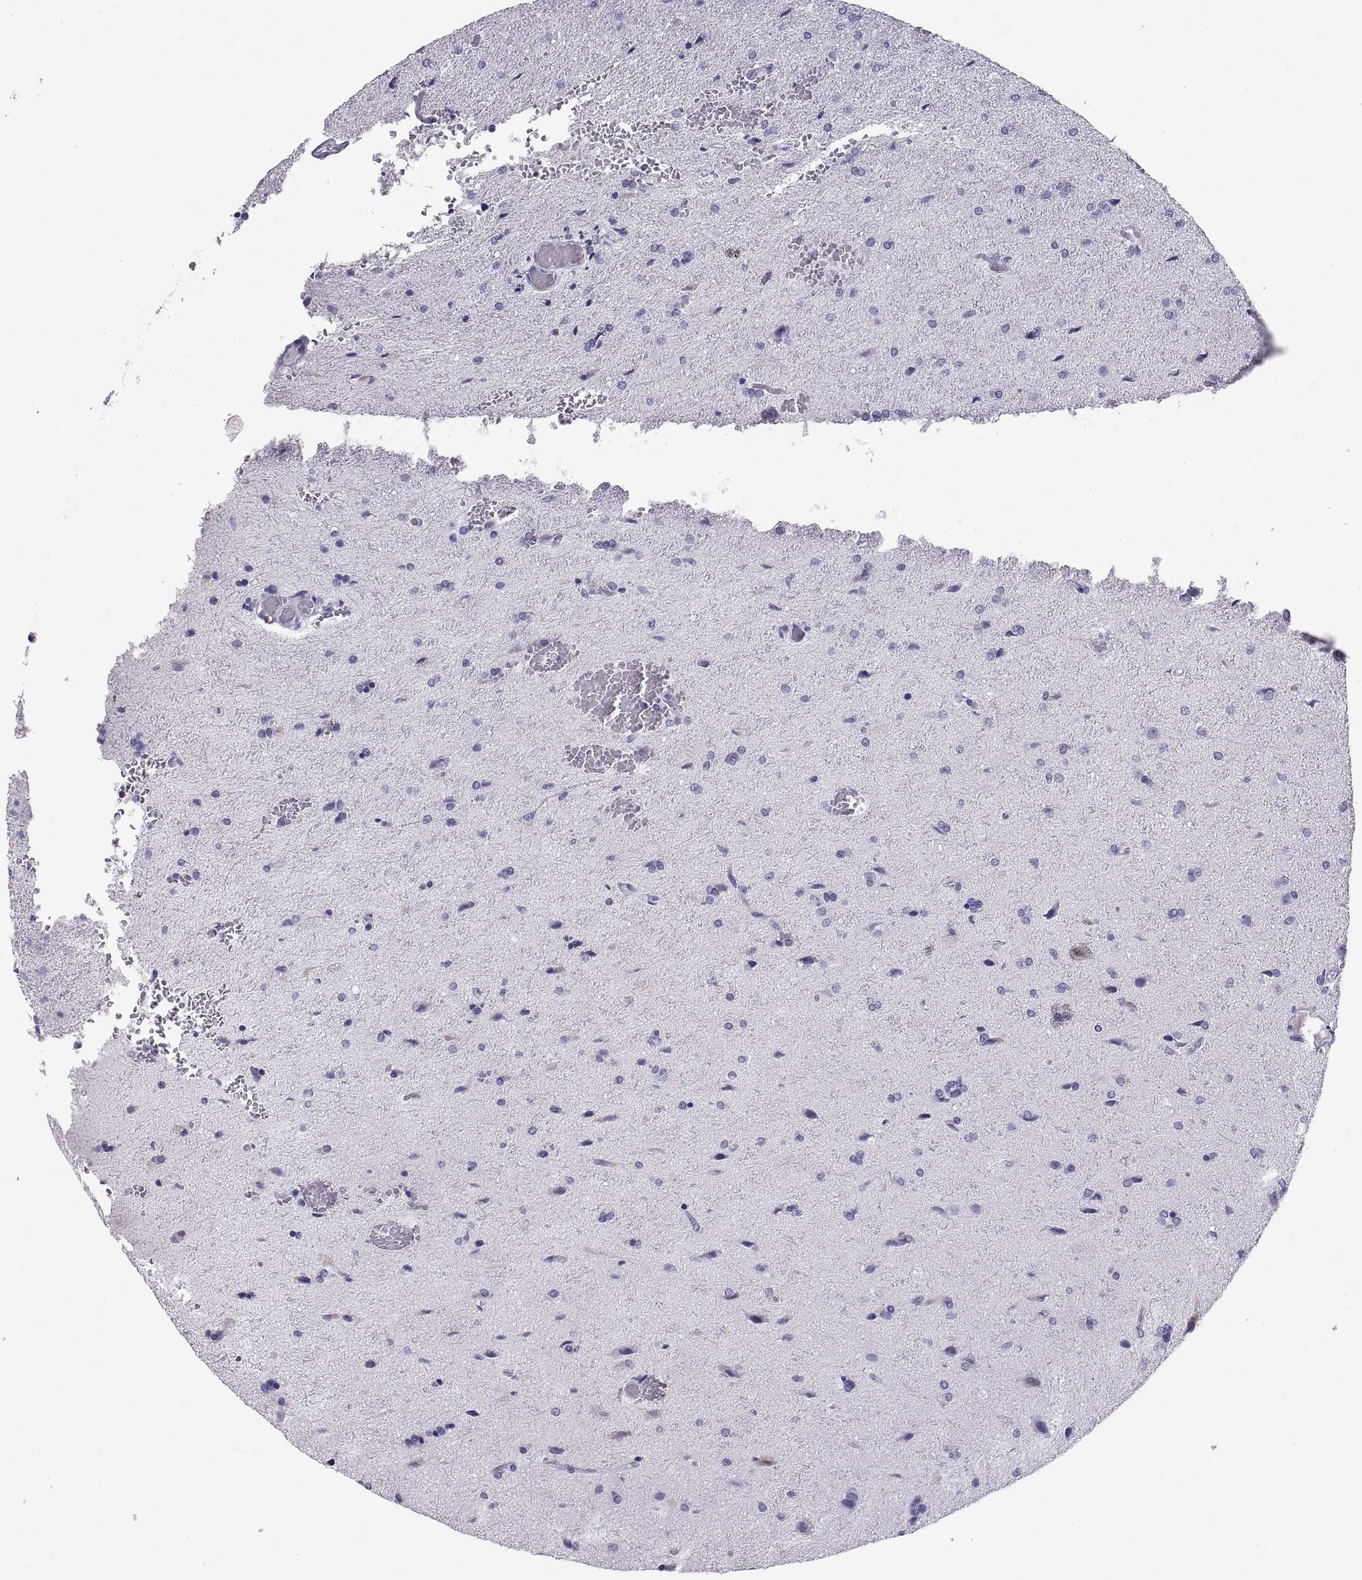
{"staining": {"intensity": "negative", "quantity": "none", "location": "none"}, "tissue": "glioma", "cell_type": "Tumor cells", "image_type": "cancer", "snomed": [{"axis": "morphology", "description": "Glioma, malignant, High grade"}, {"axis": "topography", "description": "Brain"}], "caption": "DAB (3,3'-diaminobenzidine) immunohistochemical staining of malignant high-grade glioma shows no significant expression in tumor cells. (Immunohistochemistry, brightfield microscopy, high magnification).", "gene": "CT47A10", "patient": {"sex": "male", "age": 68}}